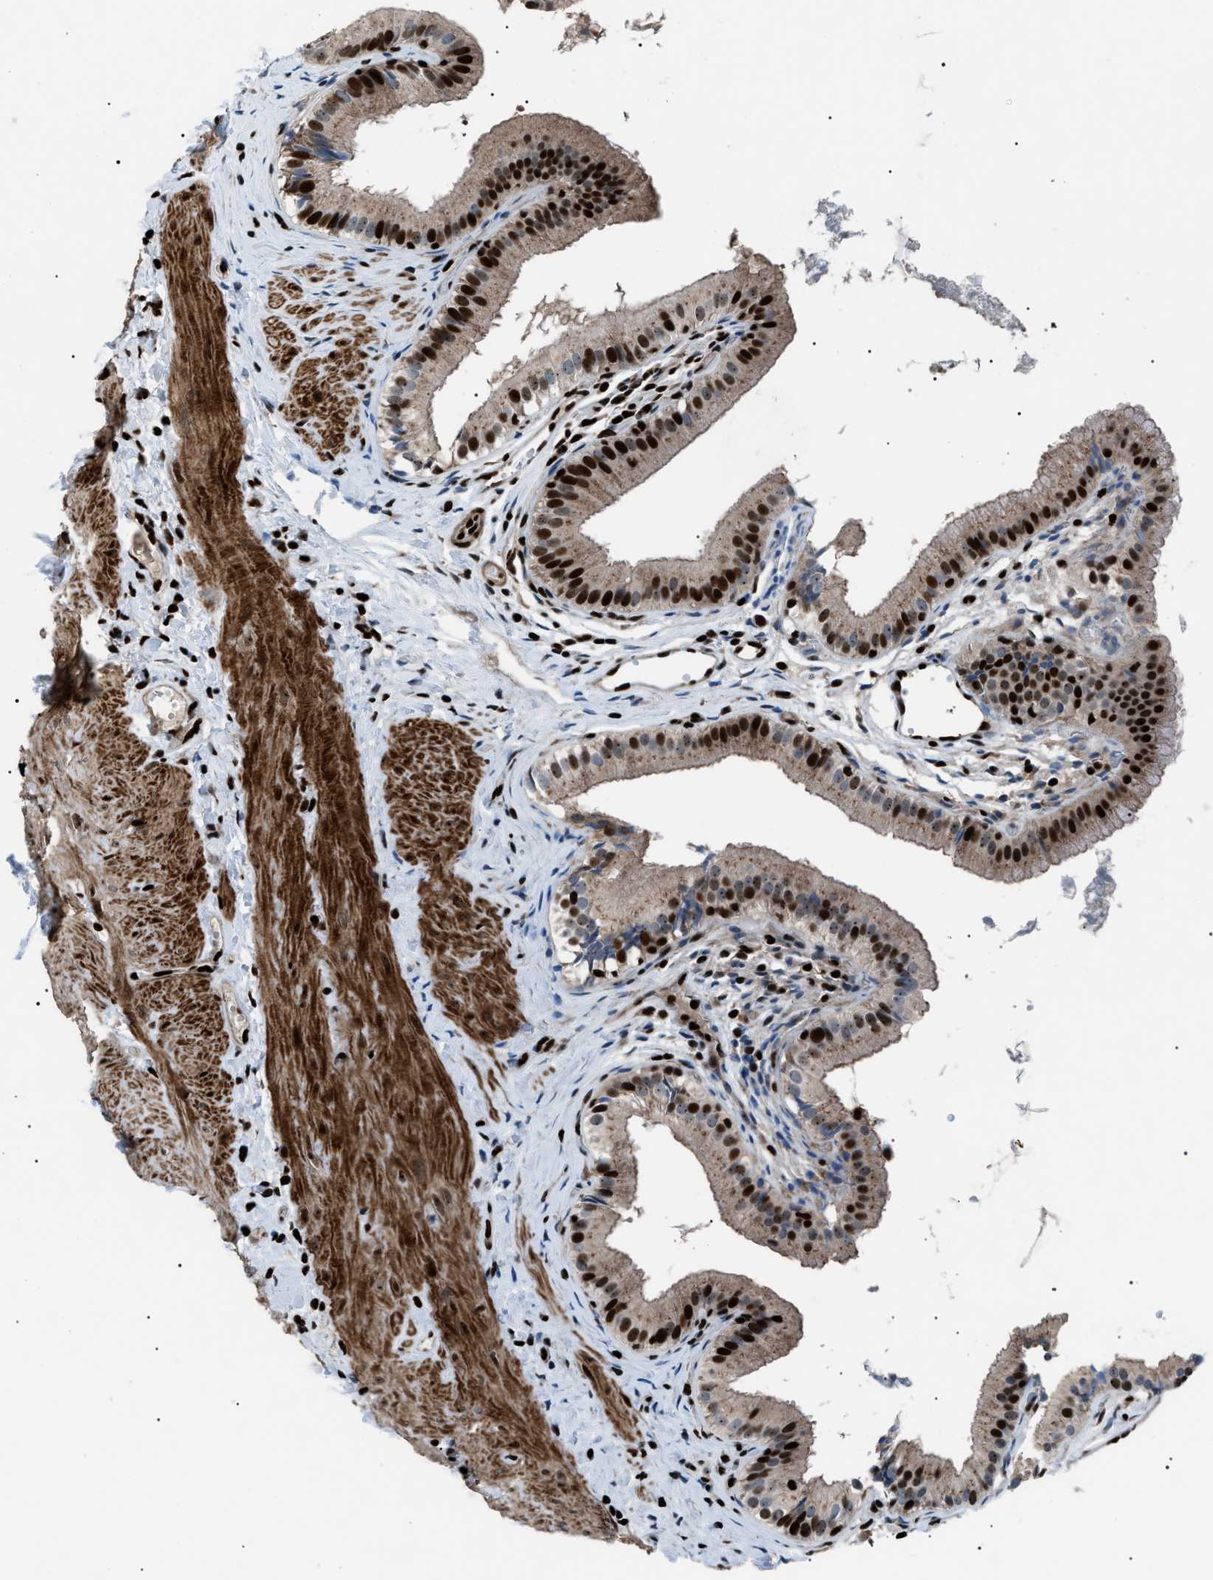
{"staining": {"intensity": "strong", "quantity": ">75%", "location": "nuclear"}, "tissue": "gallbladder", "cell_type": "Glandular cells", "image_type": "normal", "snomed": [{"axis": "morphology", "description": "Normal tissue, NOS"}, {"axis": "topography", "description": "Gallbladder"}], "caption": "Immunohistochemistry of unremarkable gallbladder shows high levels of strong nuclear positivity in about >75% of glandular cells. The staining is performed using DAB brown chromogen to label protein expression. The nuclei are counter-stained blue using hematoxylin.", "gene": "PRKX", "patient": {"sex": "female", "age": 26}}